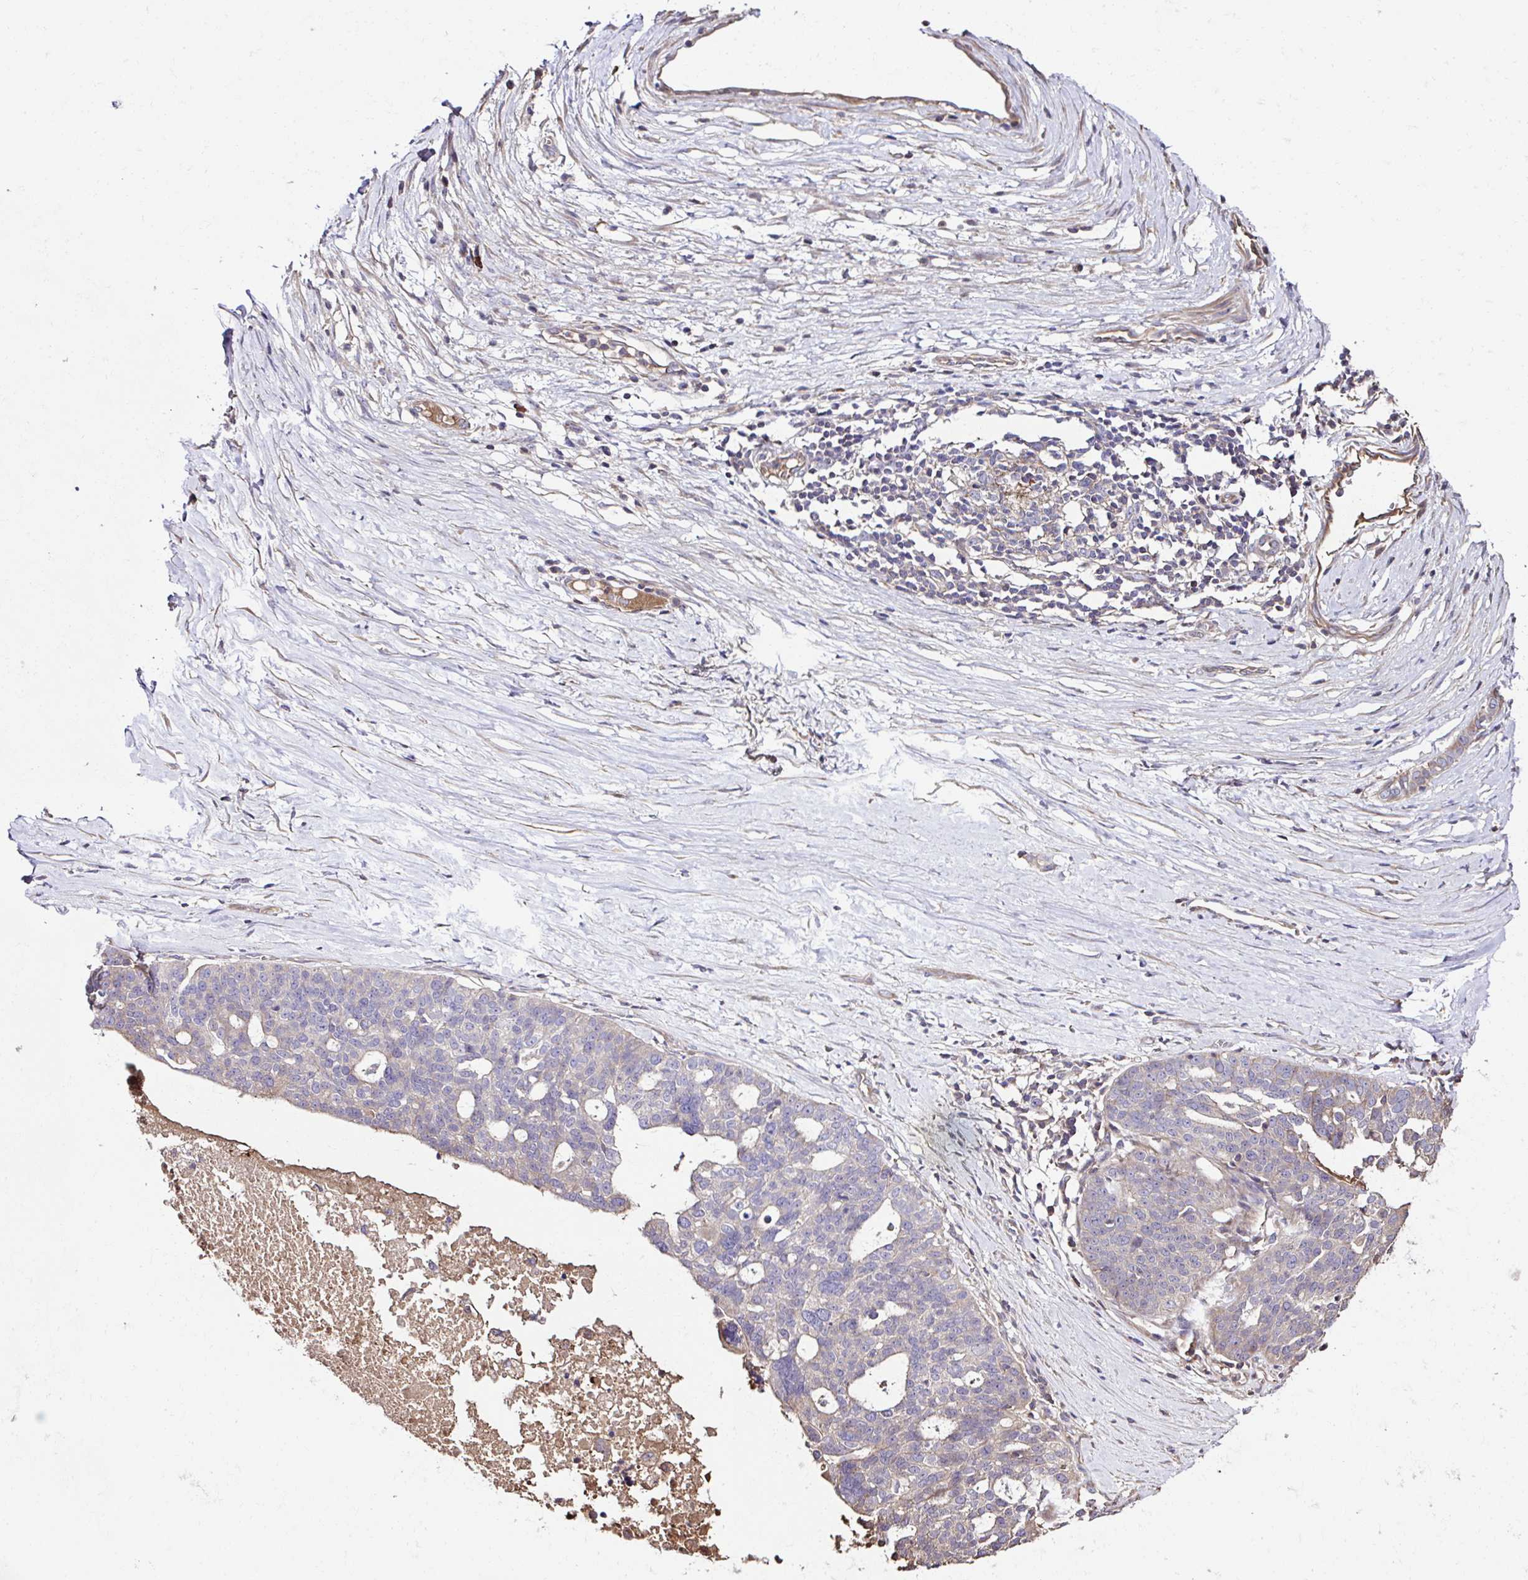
{"staining": {"intensity": "weak", "quantity": "<25%", "location": "cytoplasmic/membranous"}, "tissue": "ovarian cancer", "cell_type": "Tumor cells", "image_type": "cancer", "snomed": [{"axis": "morphology", "description": "Cystadenocarcinoma, serous, NOS"}, {"axis": "topography", "description": "Ovary"}], "caption": "The photomicrograph demonstrates no staining of tumor cells in ovarian cancer. (DAB immunohistochemistry visualized using brightfield microscopy, high magnification).", "gene": "CCDC85C", "patient": {"sex": "female", "age": 59}}